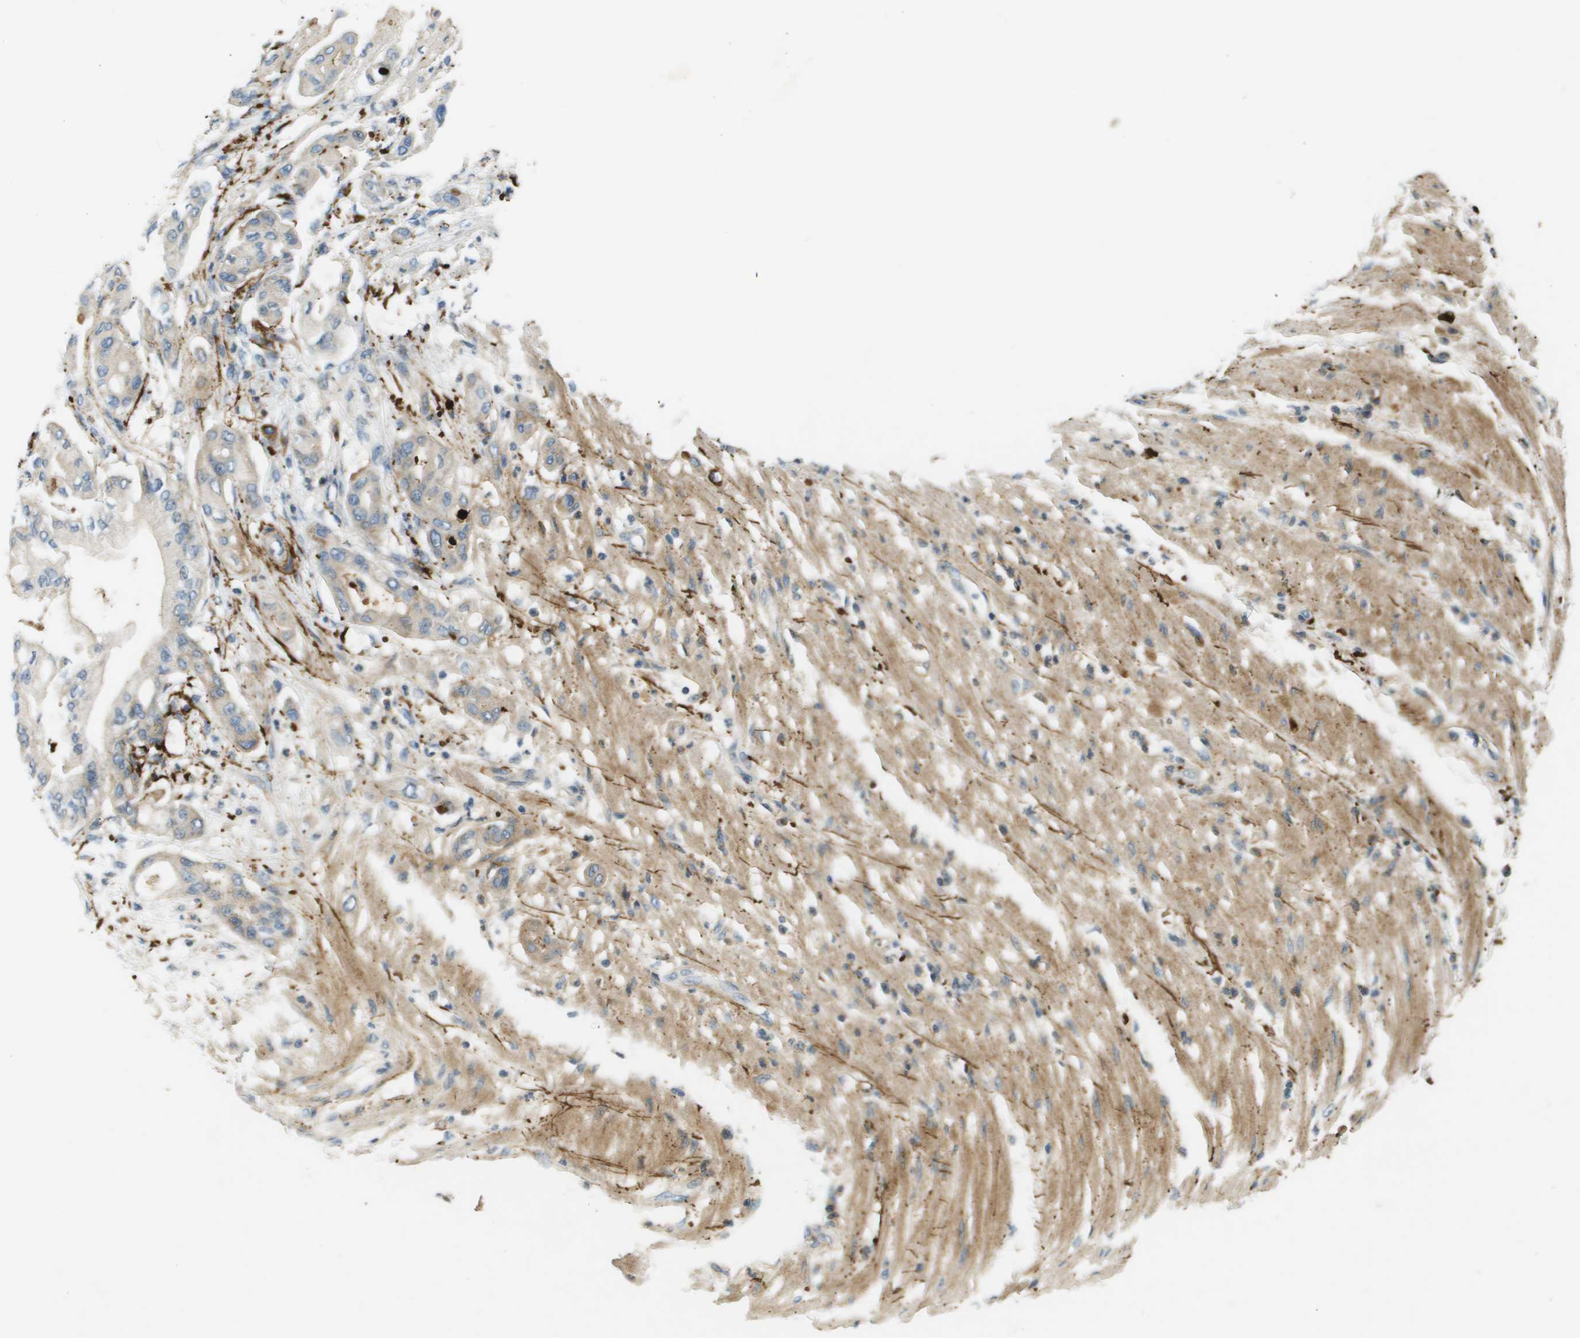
{"staining": {"intensity": "weak", "quantity": "<25%", "location": "cytoplasmic/membranous"}, "tissue": "pancreatic cancer", "cell_type": "Tumor cells", "image_type": "cancer", "snomed": [{"axis": "morphology", "description": "Adenocarcinoma, NOS"}, {"axis": "morphology", "description": "Adenocarcinoma, metastatic, NOS"}, {"axis": "topography", "description": "Lymph node"}, {"axis": "topography", "description": "Pancreas"}, {"axis": "topography", "description": "Duodenum"}], "caption": "The photomicrograph shows no staining of tumor cells in pancreatic cancer.", "gene": "VTN", "patient": {"sex": "female", "age": 64}}